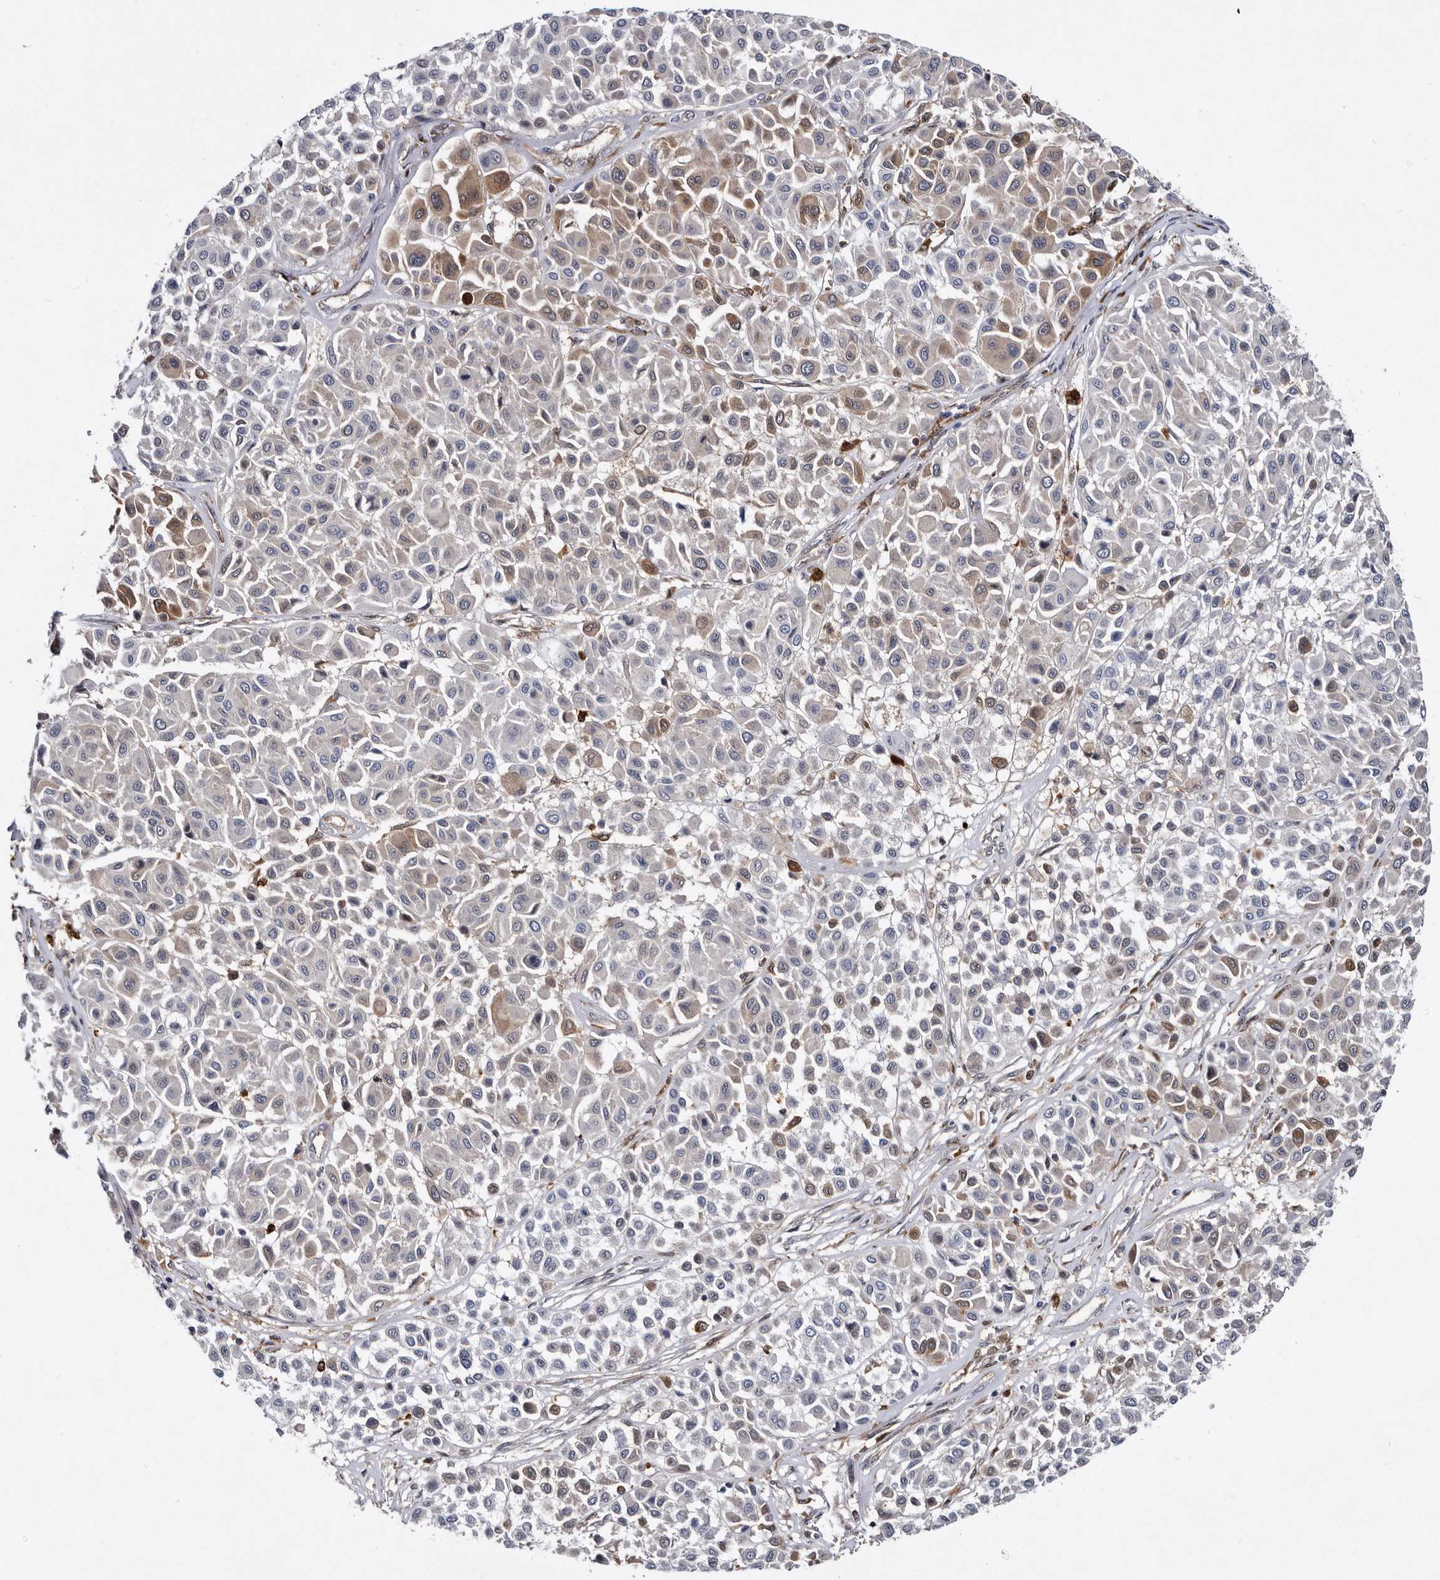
{"staining": {"intensity": "moderate", "quantity": "<25%", "location": "cytoplasmic/membranous"}, "tissue": "melanoma", "cell_type": "Tumor cells", "image_type": "cancer", "snomed": [{"axis": "morphology", "description": "Malignant melanoma, Metastatic site"}, {"axis": "topography", "description": "Soft tissue"}], "caption": "Immunohistochemical staining of human malignant melanoma (metastatic site) shows low levels of moderate cytoplasmic/membranous protein positivity in about <25% of tumor cells.", "gene": "SERPINB8", "patient": {"sex": "male", "age": 41}}